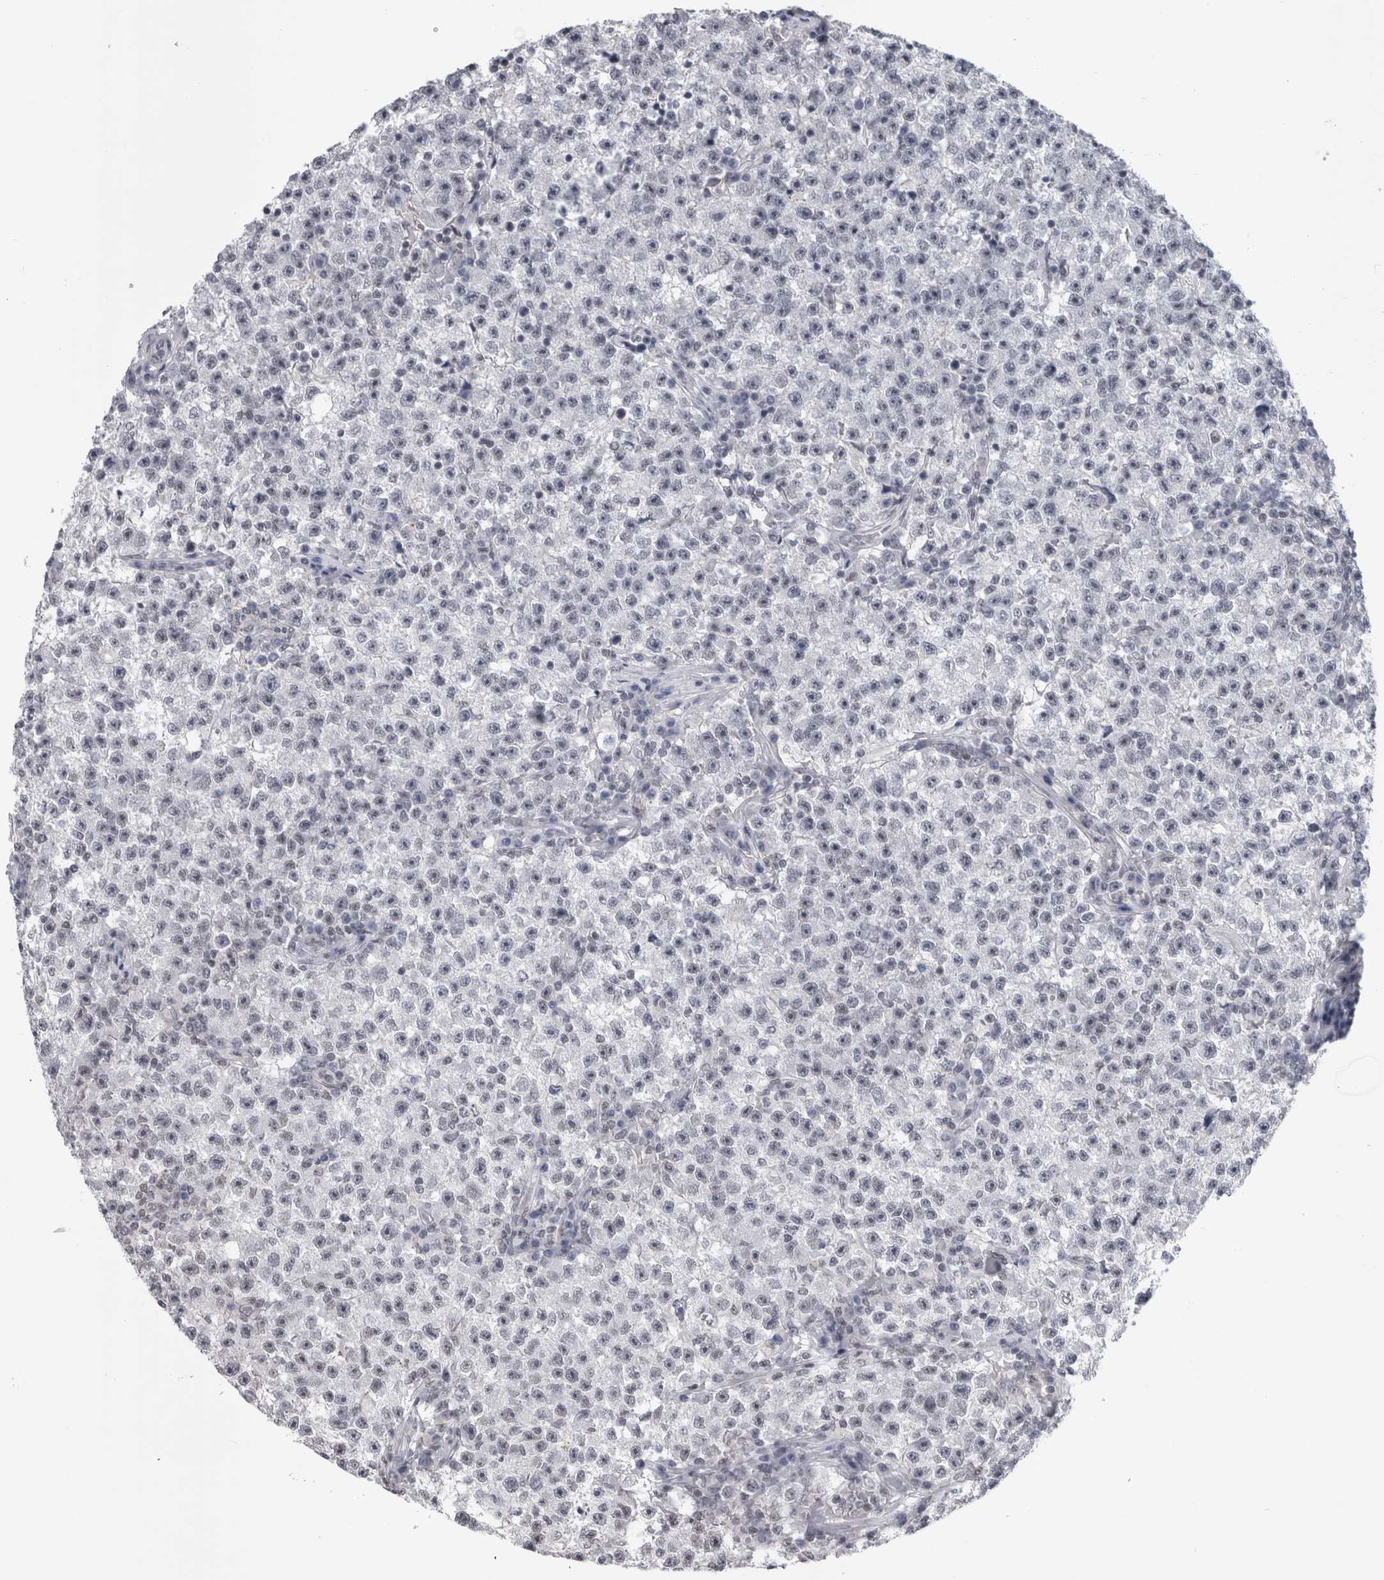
{"staining": {"intensity": "negative", "quantity": "none", "location": "none"}, "tissue": "testis cancer", "cell_type": "Tumor cells", "image_type": "cancer", "snomed": [{"axis": "morphology", "description": "Seminoma, NOS"}, {"axis": "topography", "description": "Testis"}], "caption": "This is an immunohistochemistry (IHC) micrograph of human testis cancer. There is no expression in tumor cells.", "gene": "ARID4B", "patient": {"sex": "male", "age": 22}}